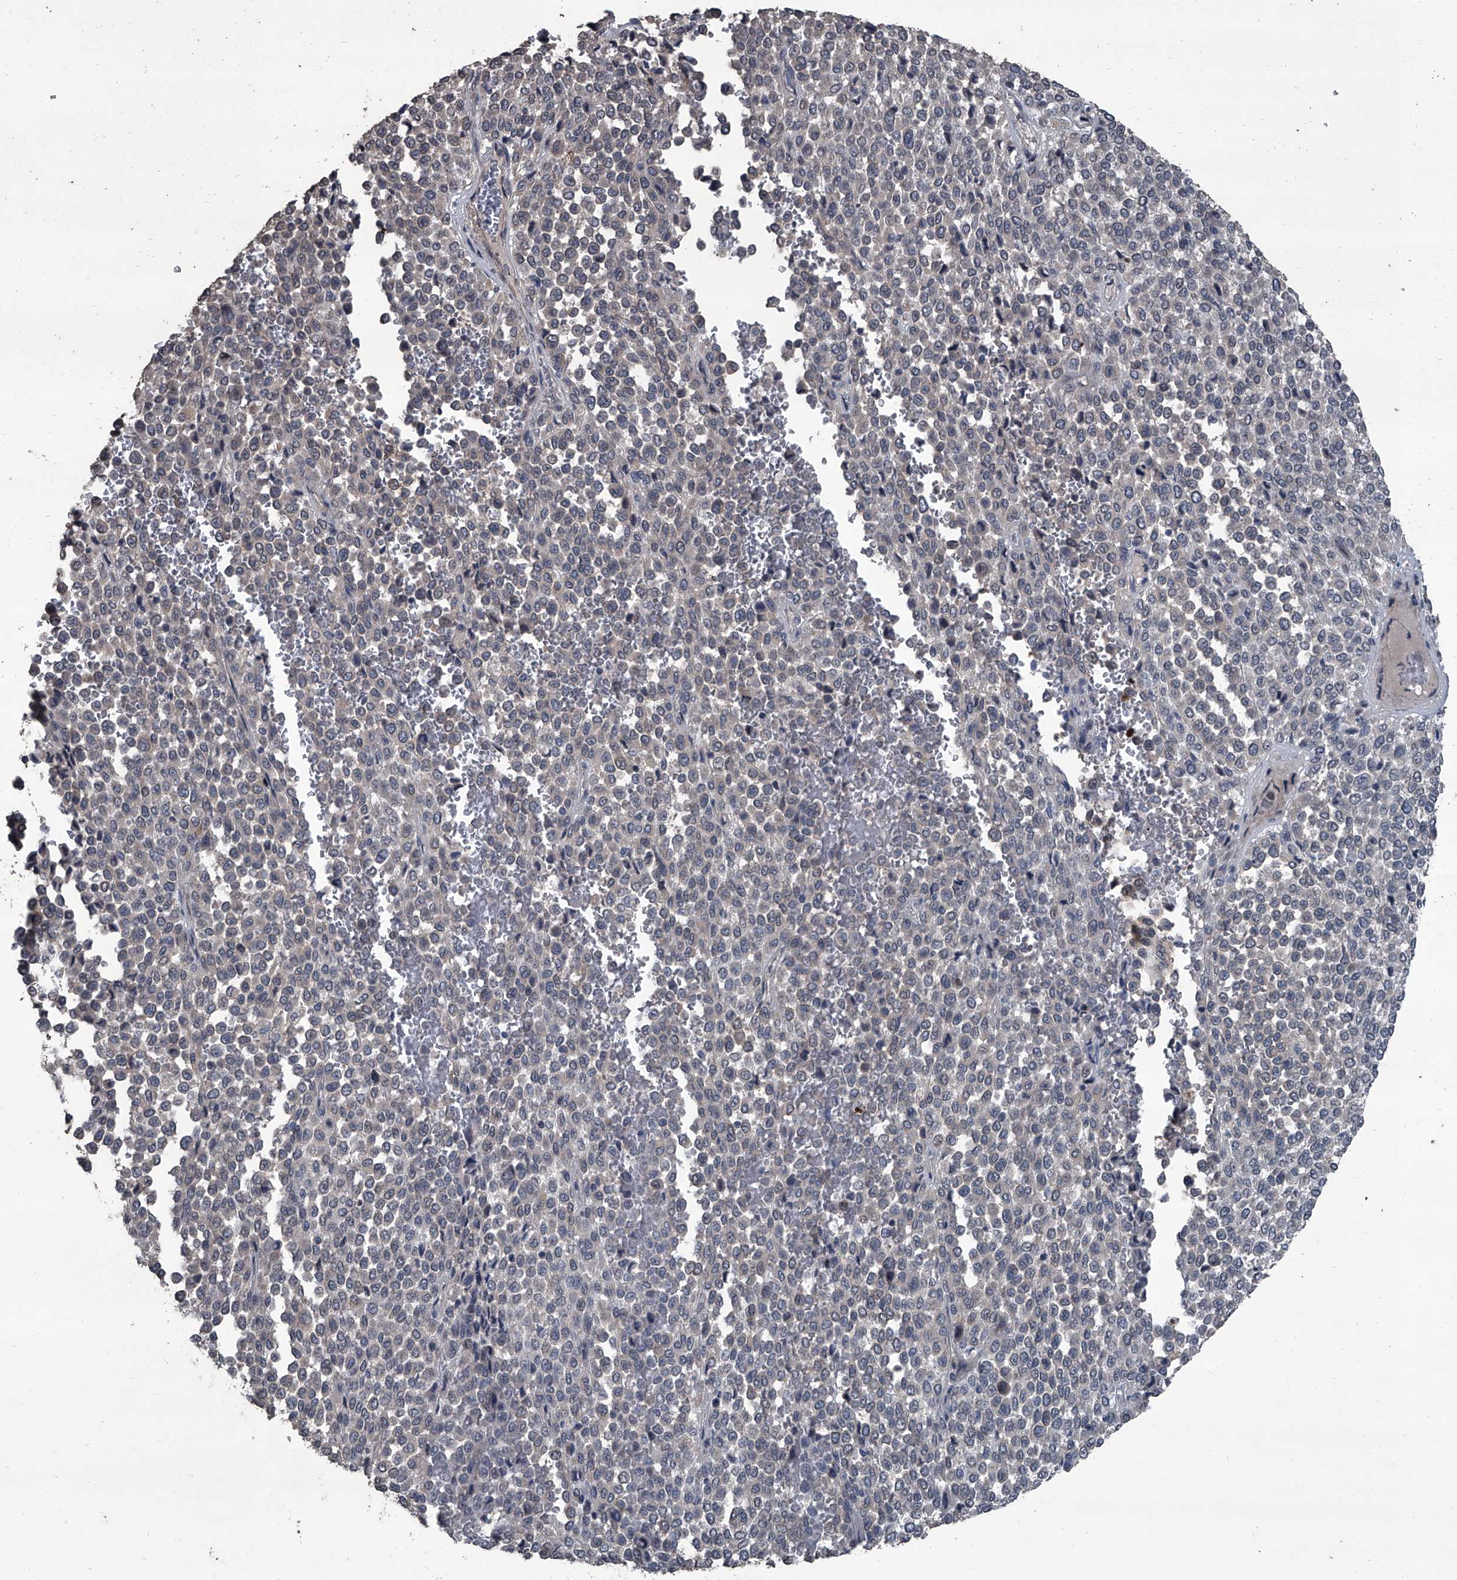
{"staining": {"intensity": "negative", "quantity": "none", "location": "none"}, "tissue": "melanoma", "cell_type": "Tumor cells", "image_type": "cancer", "snomed": [{"axis": "morphology", "description": "Malignant melanoma, Metastatic site"}, {"axis": "topography", "description": "Pancreas"}], "caption": "Malignant melanoma (metastatic site) was stained to show a protein in brown. There is no significant expression in tumor cells.", "gene": "OARD1", "patient": {"sex": "female", "age": 30}}